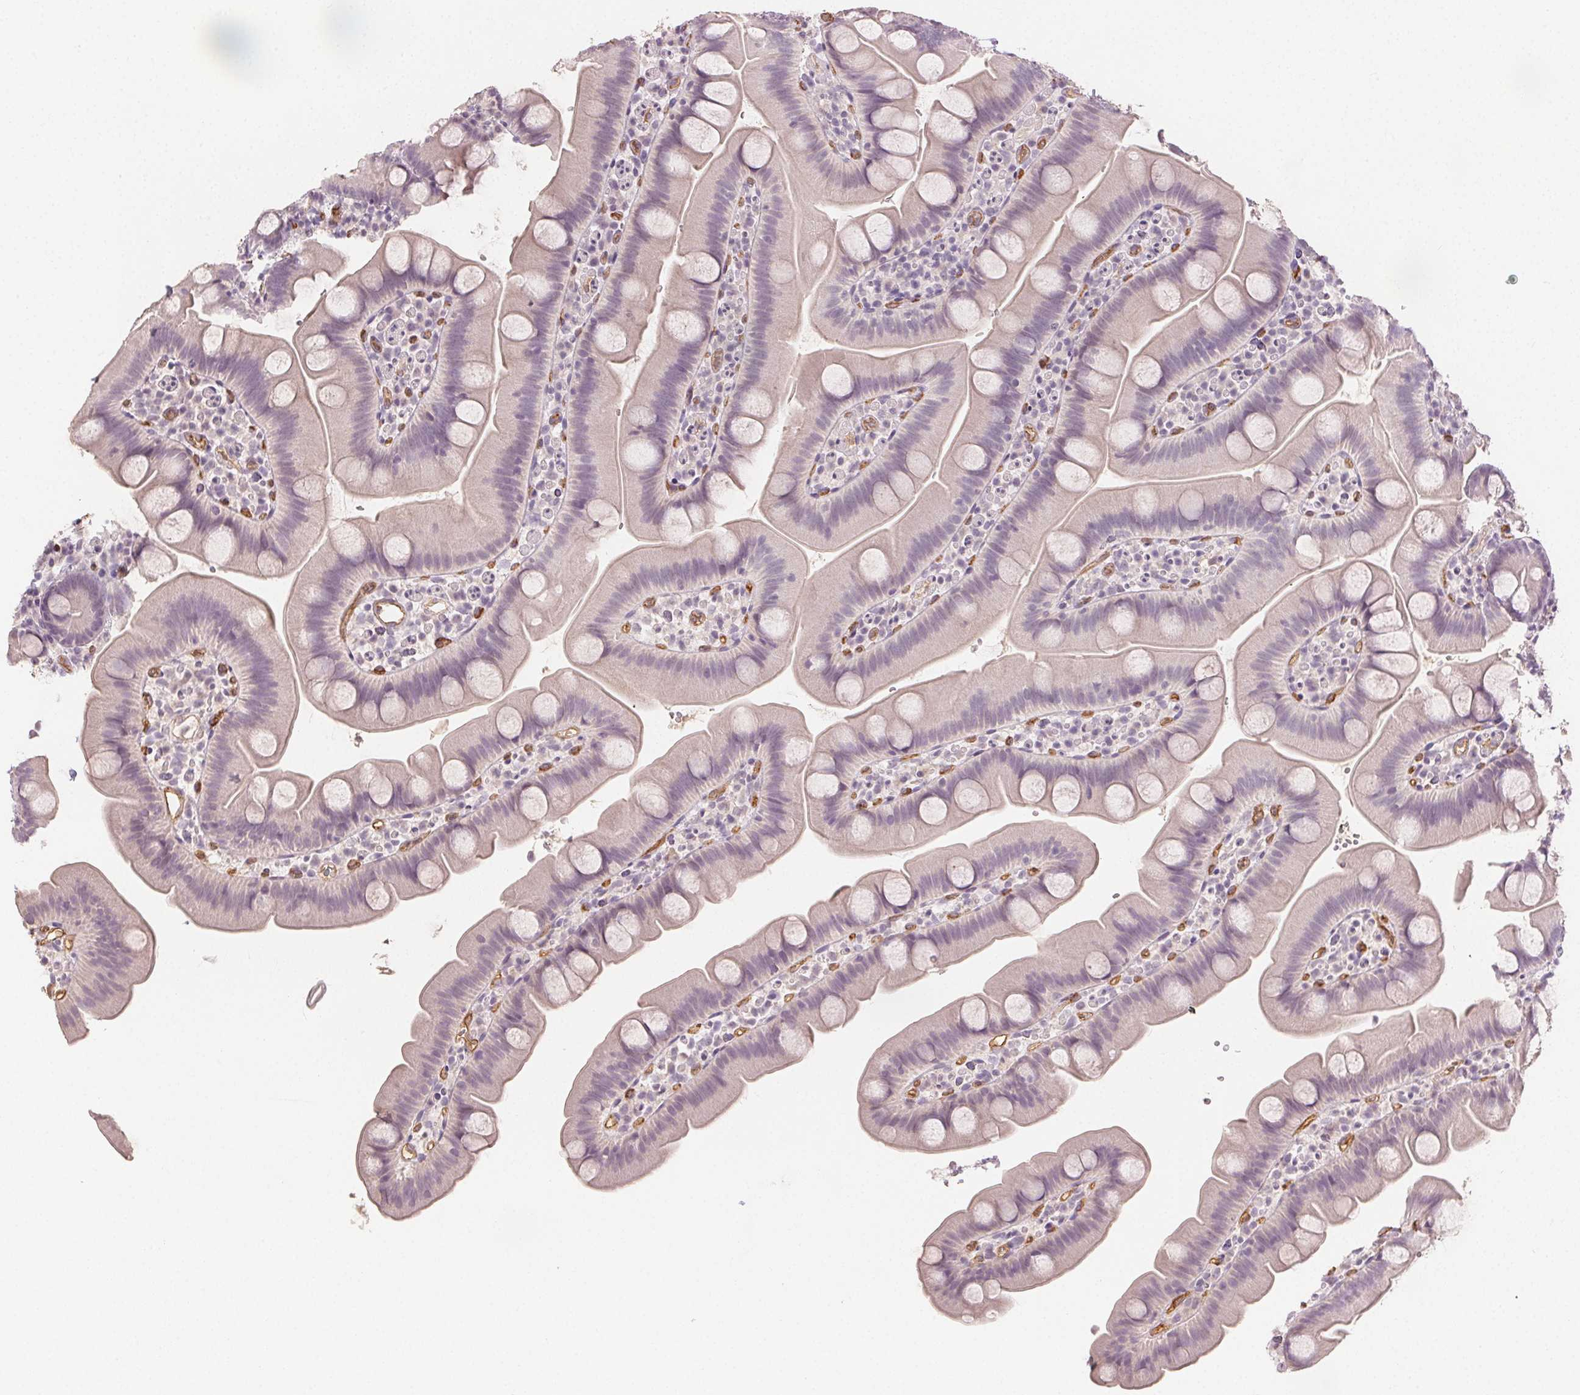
{"staining": {"intensity": "negative", "quantity": "none", "location": "none"}, "tissue": "small intestine", "cell_type": "Glandular cells", "image_type": "normal", "snomed": [{"axis": "morphology", "description": "Normal tissue, NOS"}, {"axis": "topography", "description": "Small intestine"}], "caption": "High power microscopy image of an immunohistochemistry (IHC) photomicrograph of unremarkable small intestine, revealing no significant staining in glandular cells. Brightfield microscopy of immunohistochemistry stained with DAB (brown) and hematoxylin (blue), captured at high magnification.", "gene": "PODXL", "patient": {"sex": "female", "age": 68}}